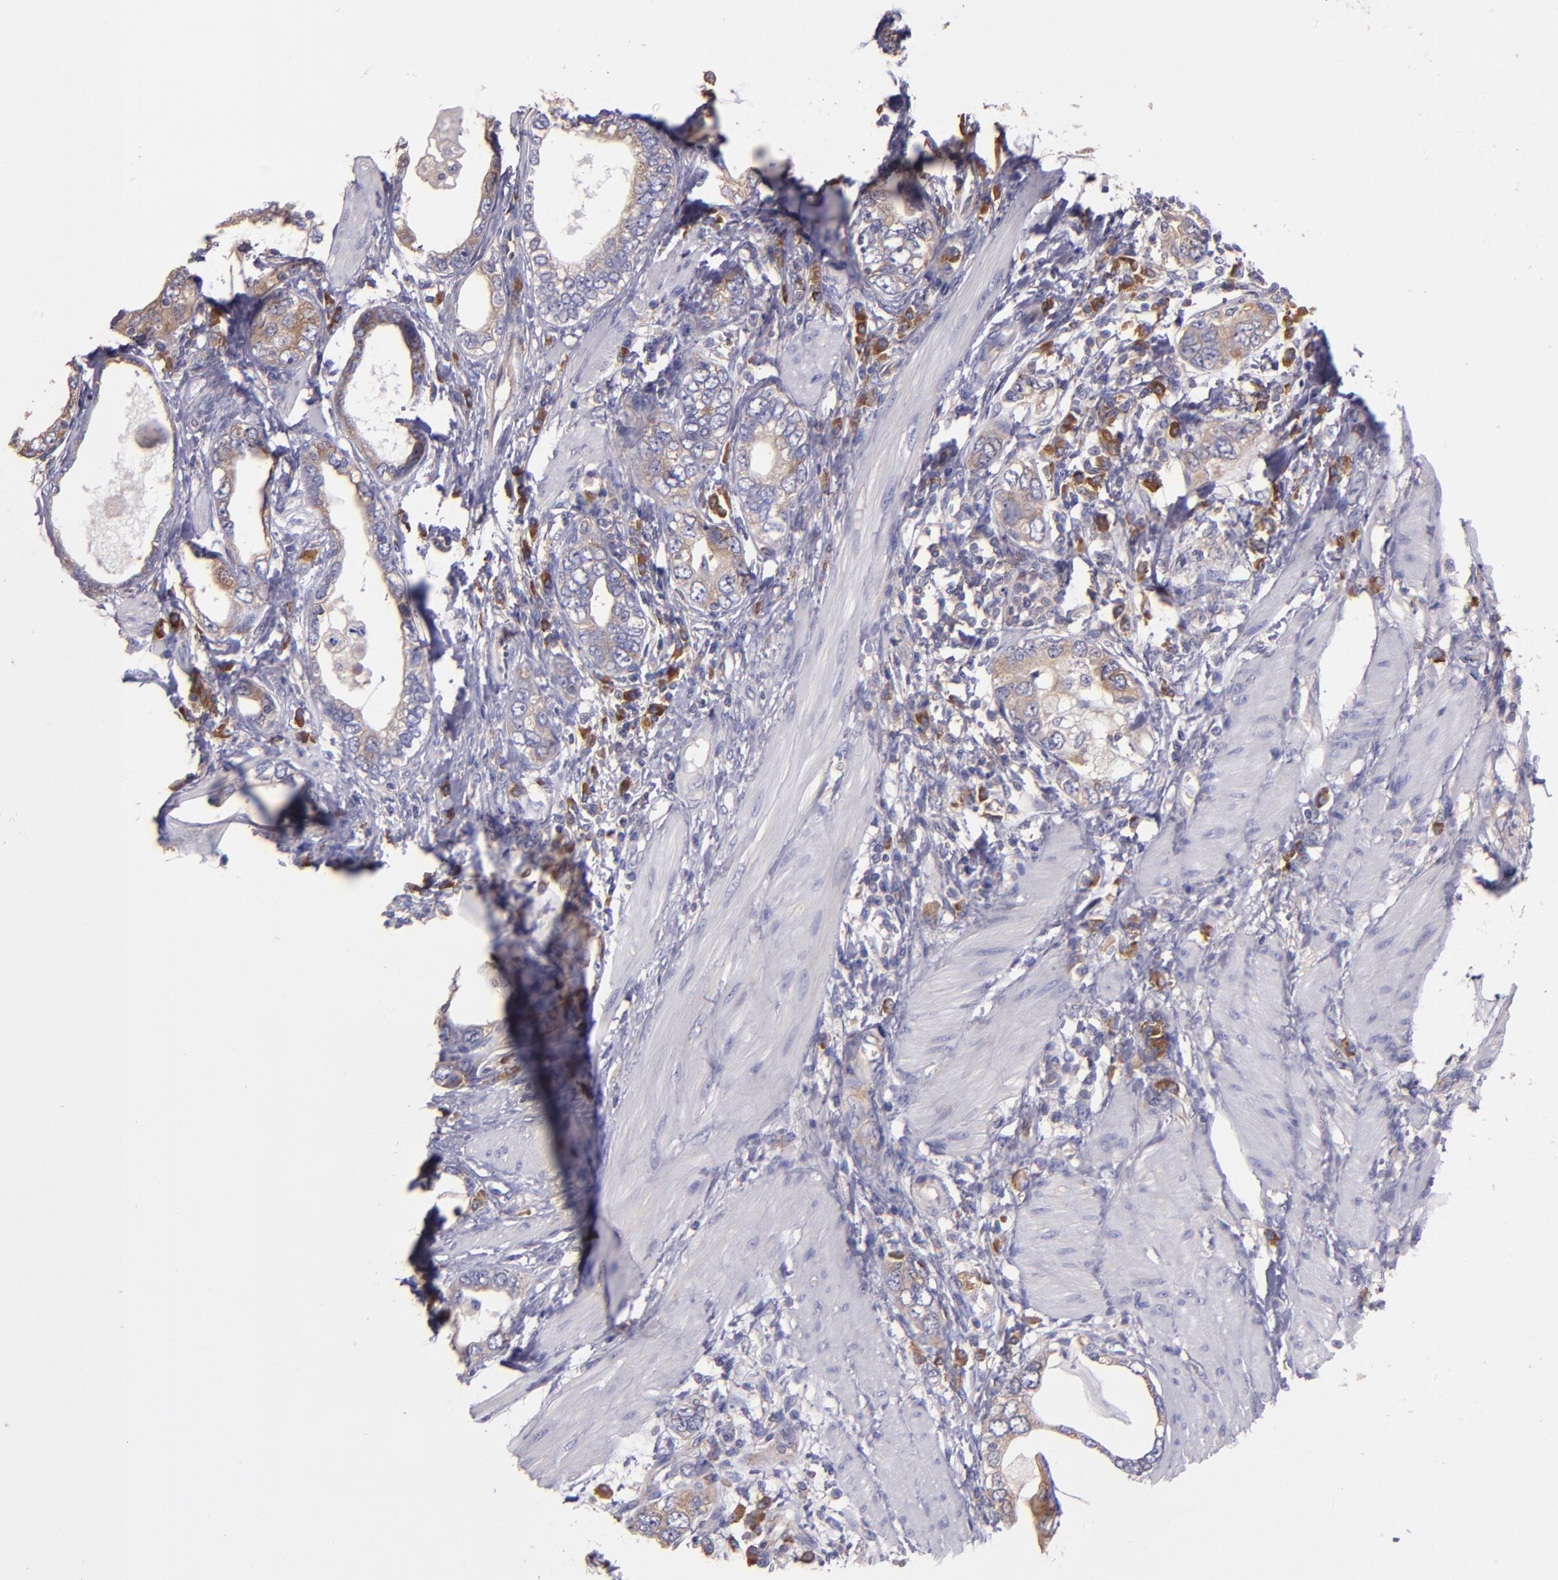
{"staining": {"intensity": "weak", "quantity": "25%-75%", "location": "cytoplasmic/membranous"}, "tissue": "stomach cancer", "cell_type": "Tumor cells", "image_type": "cancer", "snomed": [{"axis": "morphology", "description": "Adenocarcinoma, NOS"}, {"axis": "topography", "description": "Stomach, lower"}], "caption": "Immunohistochemical staining of human stomach cancer (adenocarcinoma) exhibits low levels of weak cytoplasmic/membranous protein expression in approximately 25%-75% of tumor cells.", "gene": "CARS1", "patient": {"sex": "female", "age": 93}}